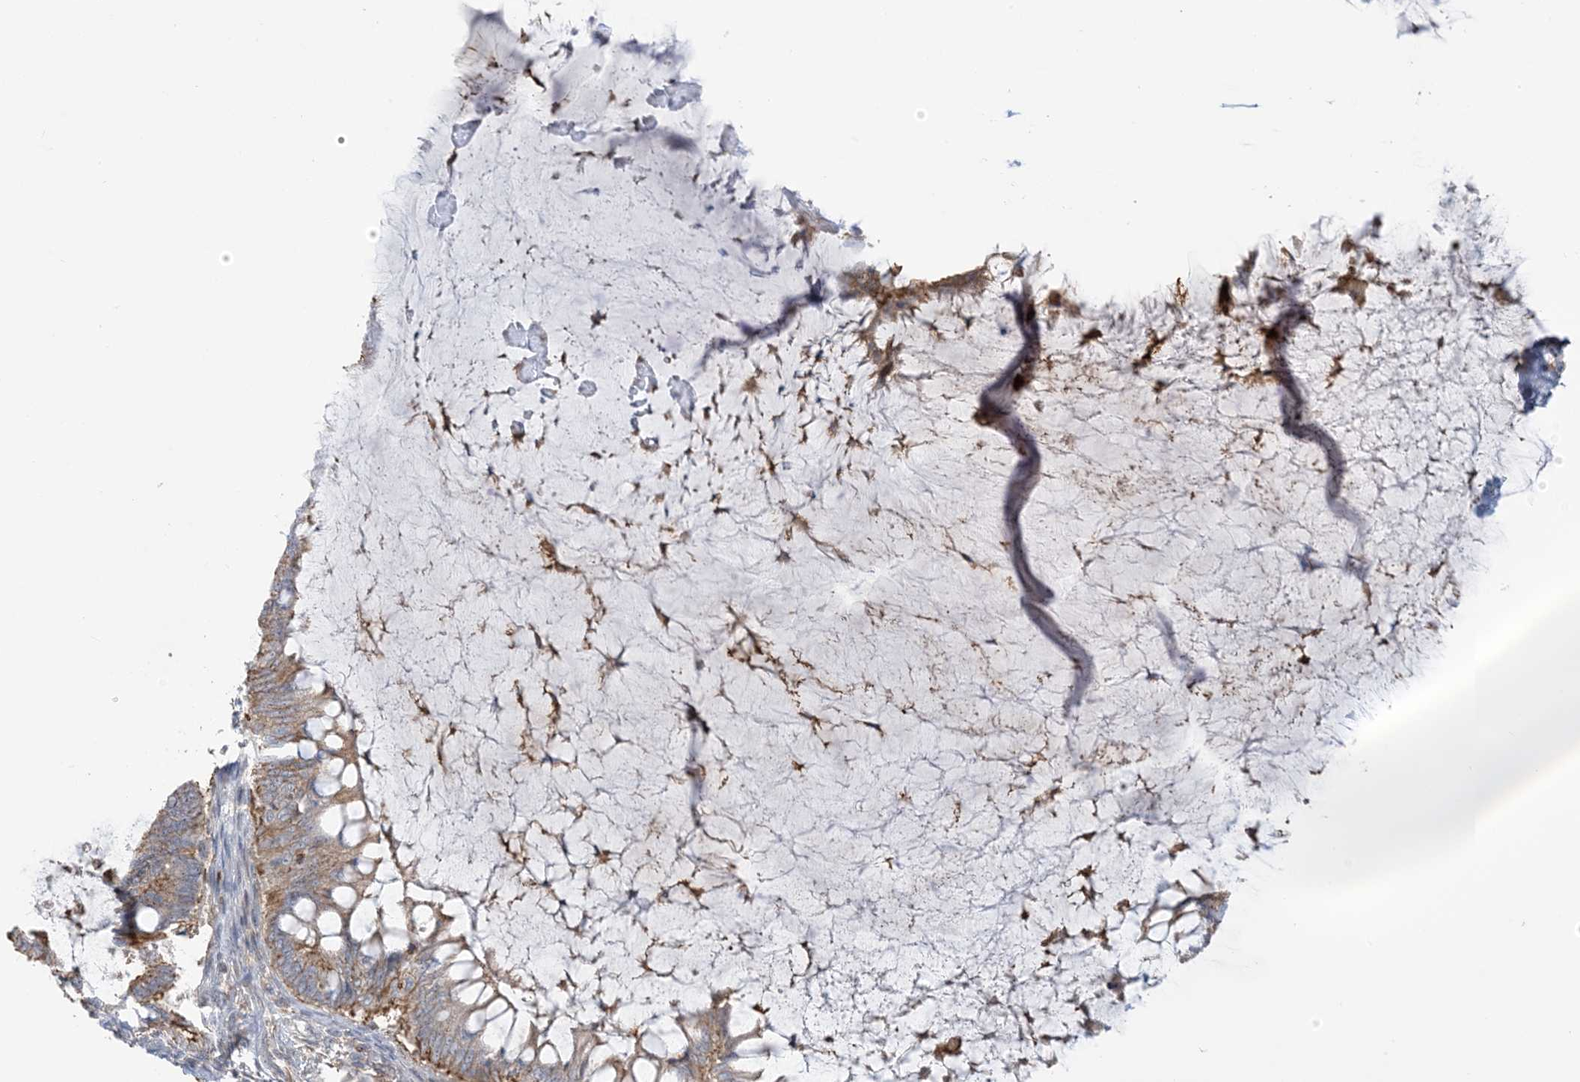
{"staining": {"intensity": "moderate", "quantity": "25%-75%", "location": "cytoplasmic/membranous"}, "tissue": "ovarian cancer", "cell_type": "Tumor cells", "image_type": "cancer", "snomed": [{"axis": "morphology", "description": "Cystadenocarcinoma, mucinous, NOS"}, {"axis": "topography", "description": "Ovary"}], "caption": "Moderate cytoplasmic/membranous positivity is appreciated in approximately 25%-75% of tumor cells in ovarian cancer.", "gene": "ICMT", "patient": {"sex": "female", "age": 61}}